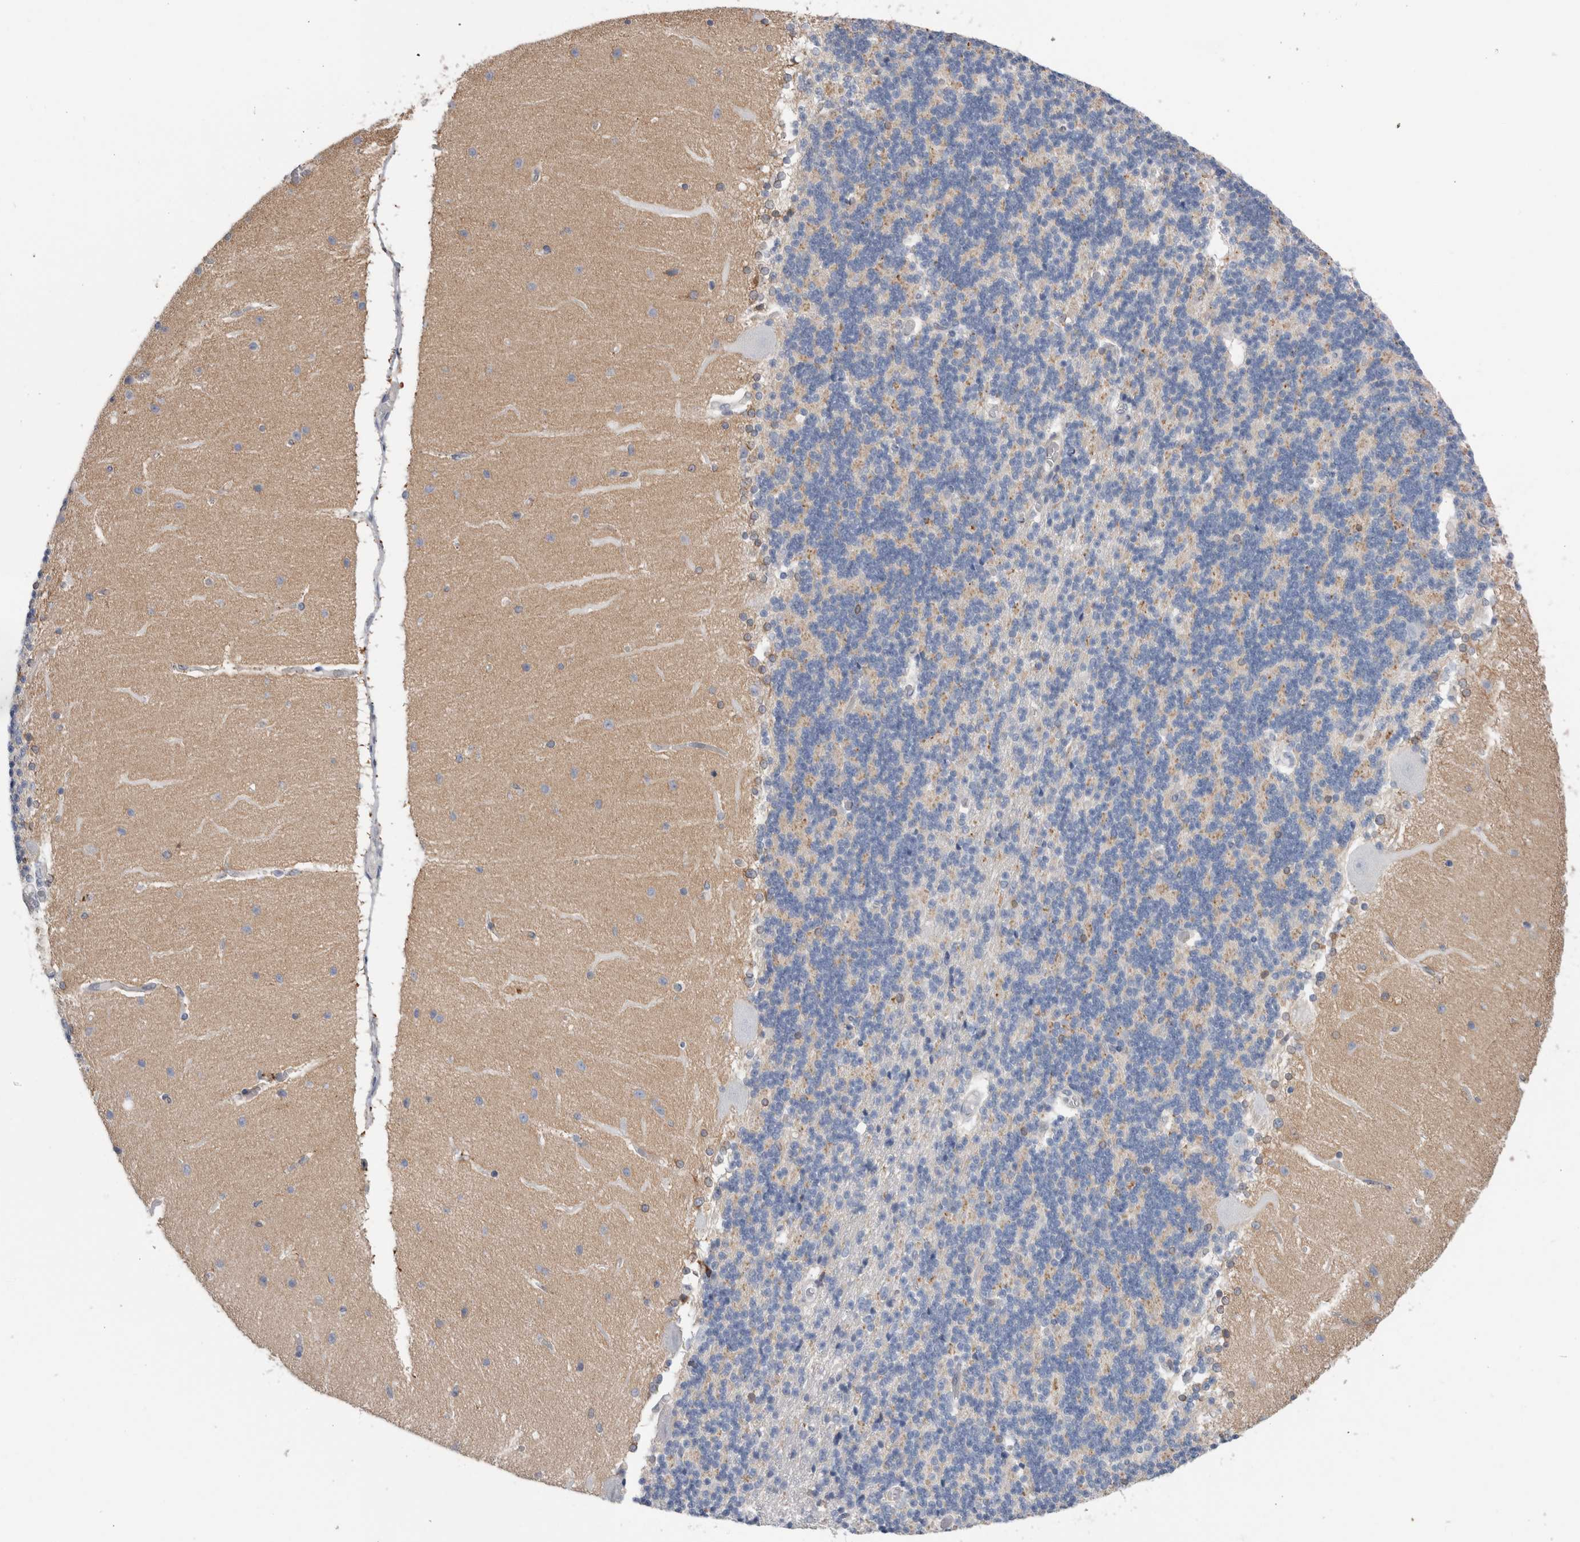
{"staining": {"intensity": "negative", "quantity": "none", "location": "none"}, "tissue": "cerebellum", "cell_type": "Cells in granular layer", "image_type": "normal", "snomed": [{"axis": "morphology", "description": "Normal tissue, NOS"}, {"axis": "topography", "description": "Cerebellum"}], "caption": "Immunohistochemistry (IHC) photomicrograph of benign cerebellum stained for a protein (brown), which demonstrates no expression in cells in granular layer. The staining was performed using DAB (3,3'-diaminobenzidine) to visualize the protein expression in brown, while the nuclei were stained in blue with hematoxylin (Magnification: 20x).", "gene": "CD55", "patient": {"sex": "female", "age": 54}}